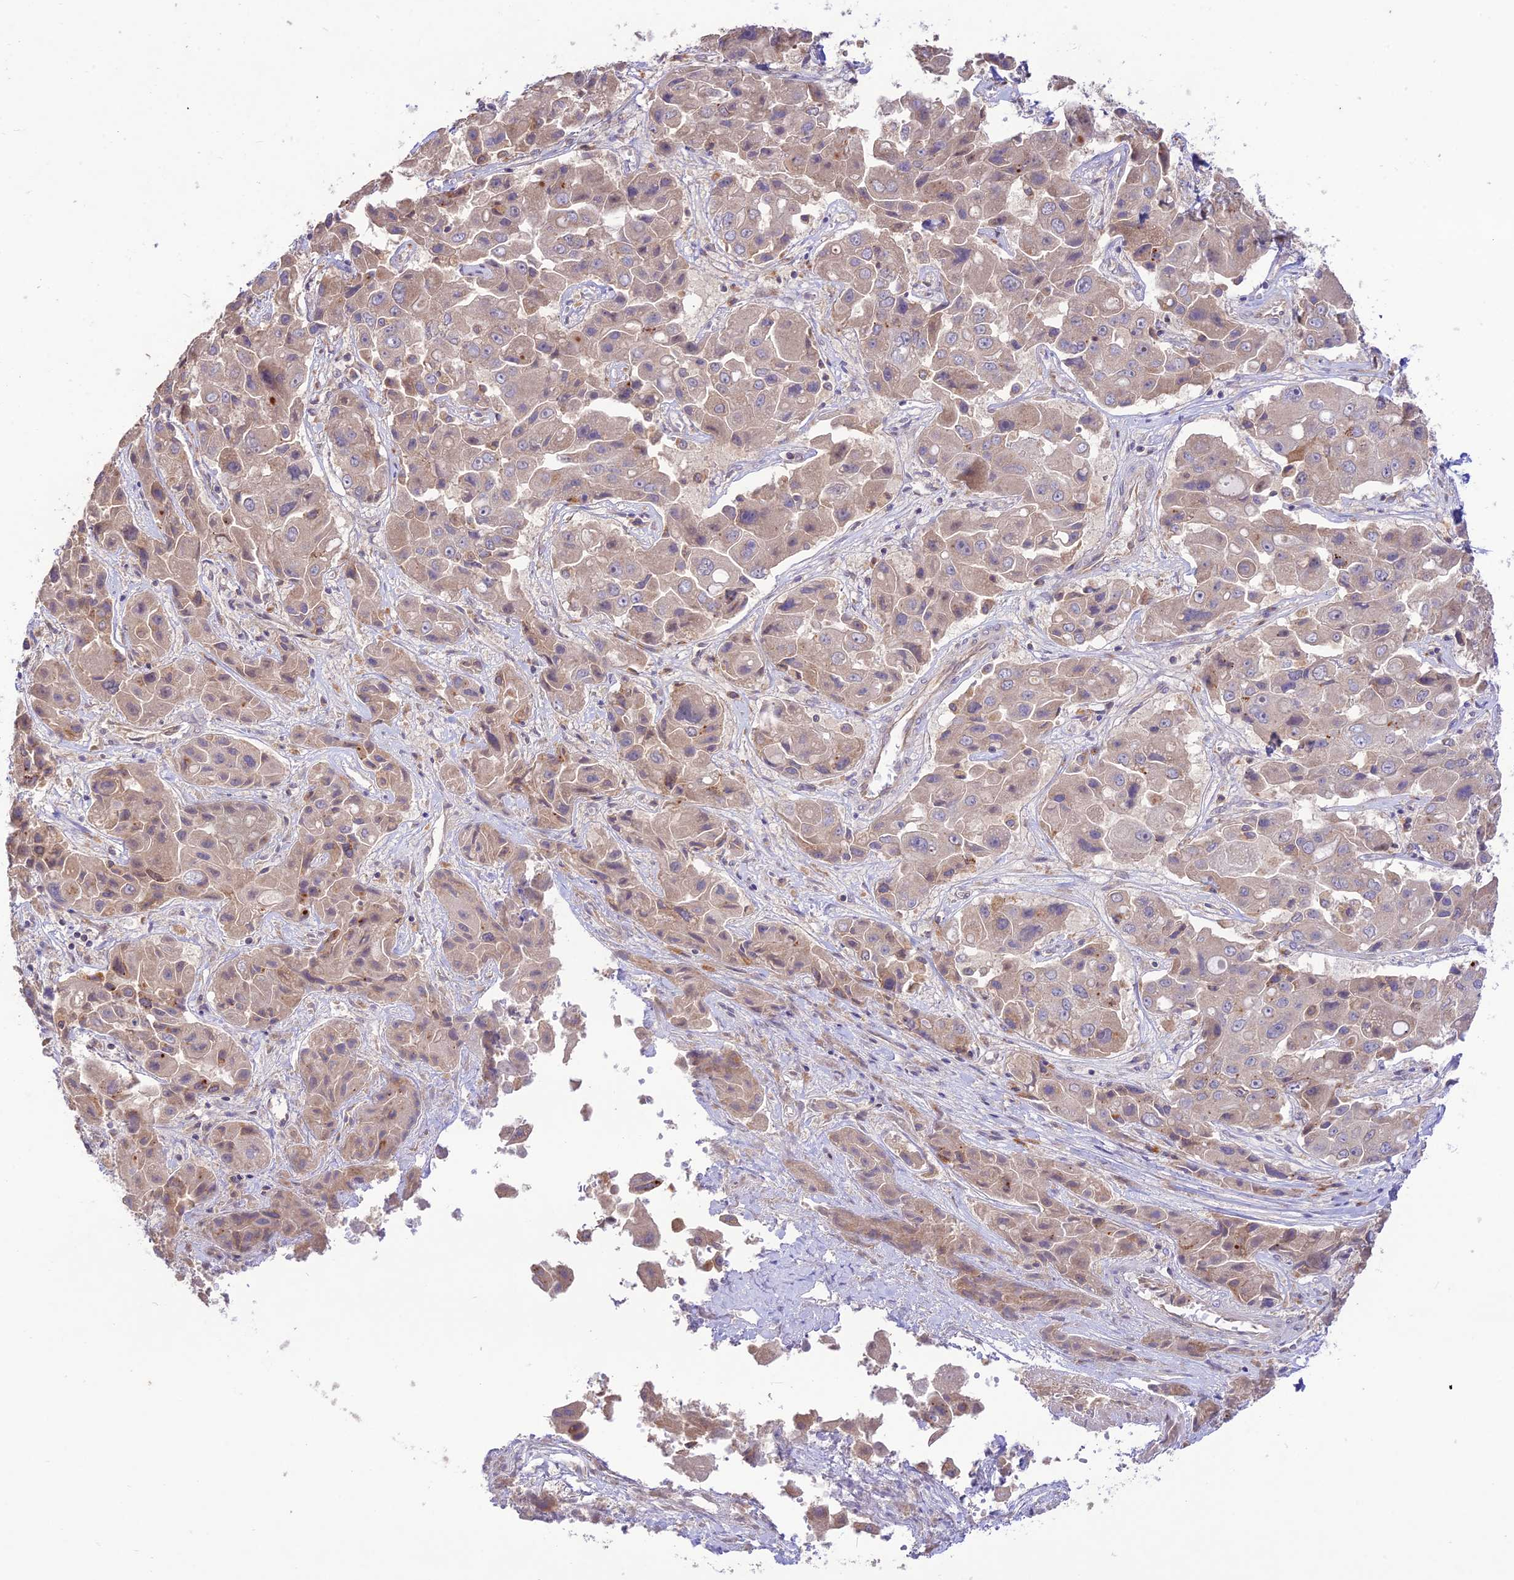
{"staining": {"intensity": "weak", "quantity": "<25%", "location": "cytoplasmic/membranous"}, "tissue": "liver cancer", "cell_type": "Tumor cells", "image_type": "cancer", "snomed": [{"axis": "morphology", "description": "Cholangiocarcinoma"}, {"axis": "topography", "description": "Liver"}], "caption": "A micrograph of liver cancer stained for a protein displays no brown staining in tumor cells. (DAB immunohistochemistry with hematoxylin counter stain).", "gene": "TMEM259", "patient": {"sex": "male", "age": 67}}